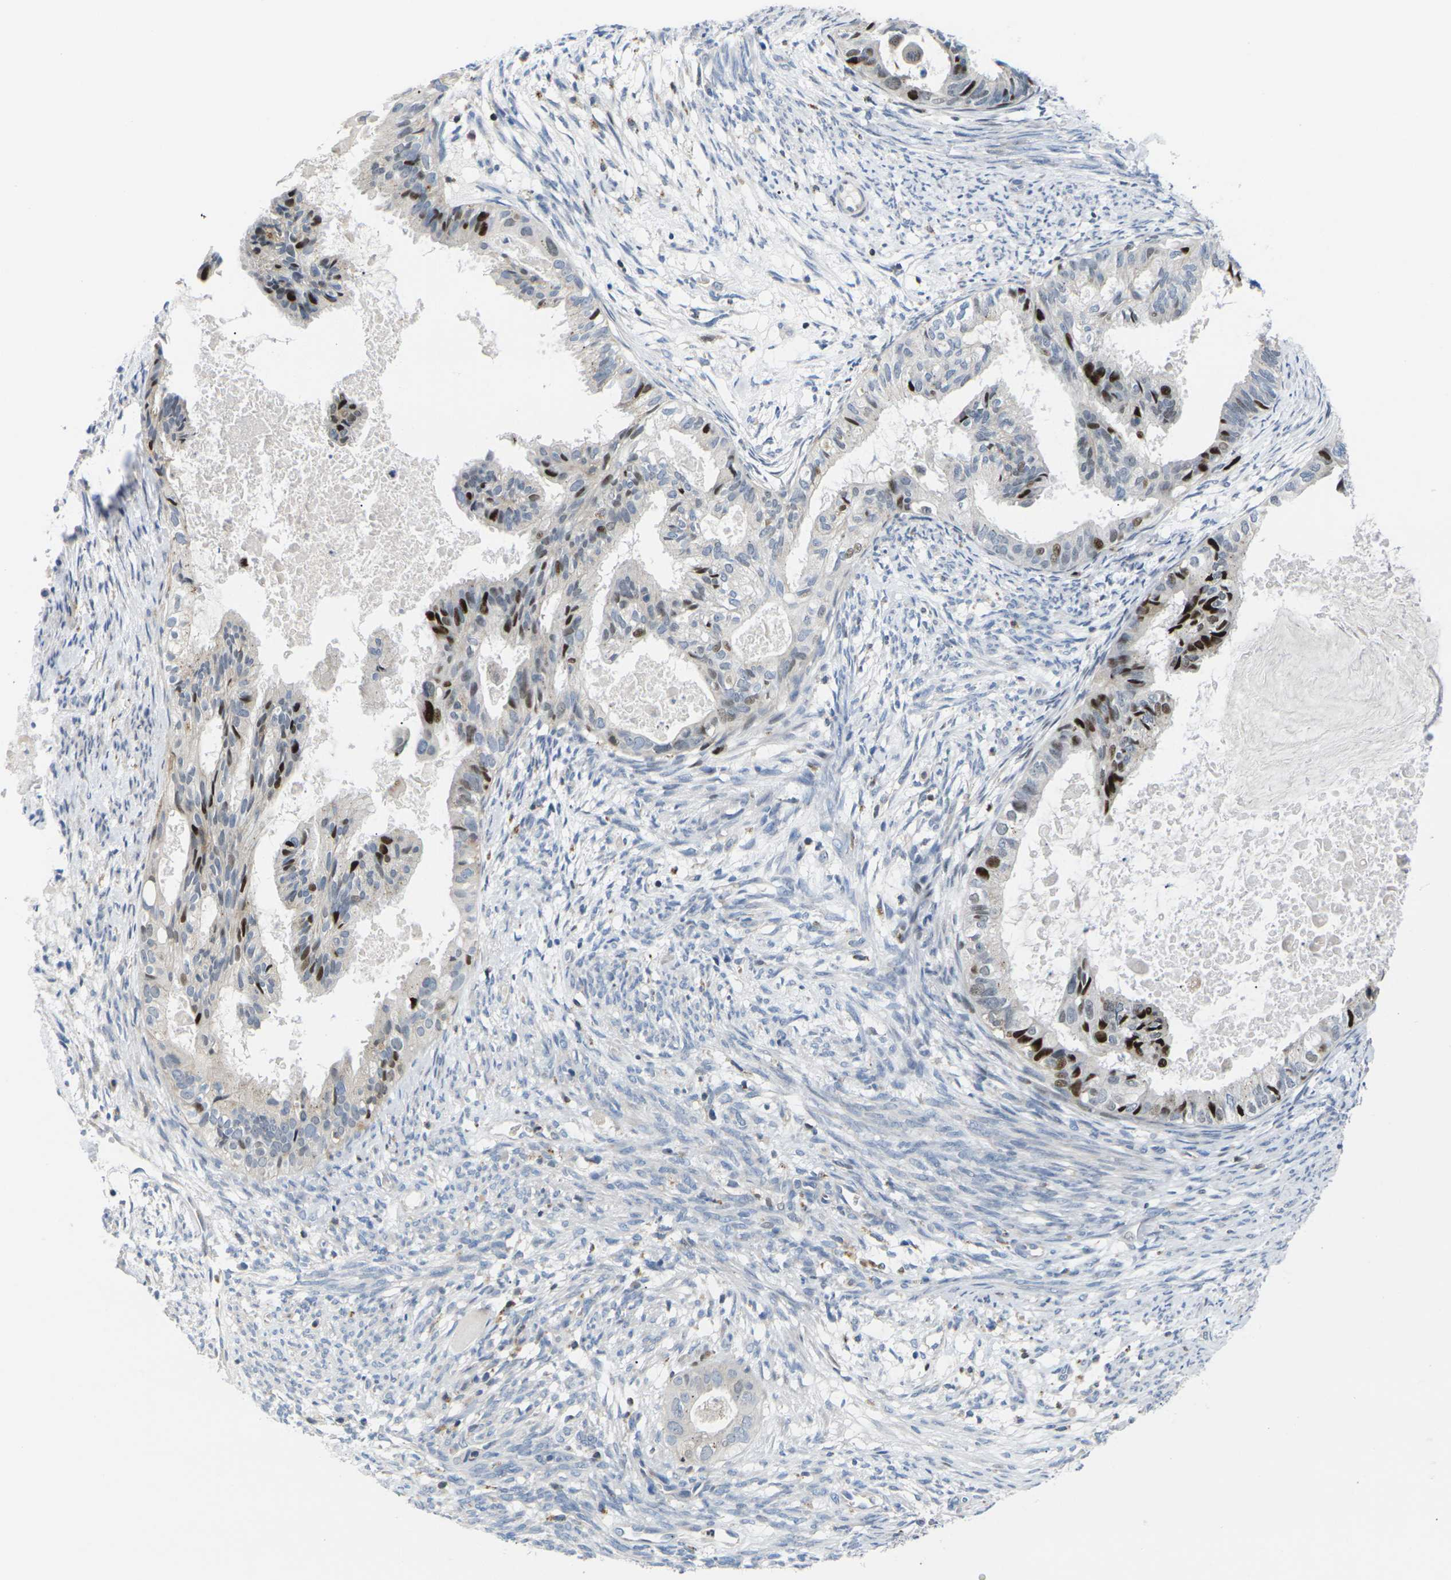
{"staining": {"intensity": "strong", "quantity": "<25%", "location": "nuclear"}, "tissue": "cervical cancer", "cell_type": "Tumor cells", "image_type": "cancer", "snomed": [{"axis": "morphology", "description": "Normal tissue, NOS"}, {"axis": "morphology", "description": "Adenocarcinoma, NOS"}, {"axis": "topography", "description": "Cervix"}, {"axis": "topography", "description": "Endometrium"}], "caption": "Protein expression analysis of cervical adenocarcinoma displays strong nuclear staining in approximately <25% of tumor cells.", "gene": "RPS6KA3", "patient": {"sex": "female", "age": 86}}